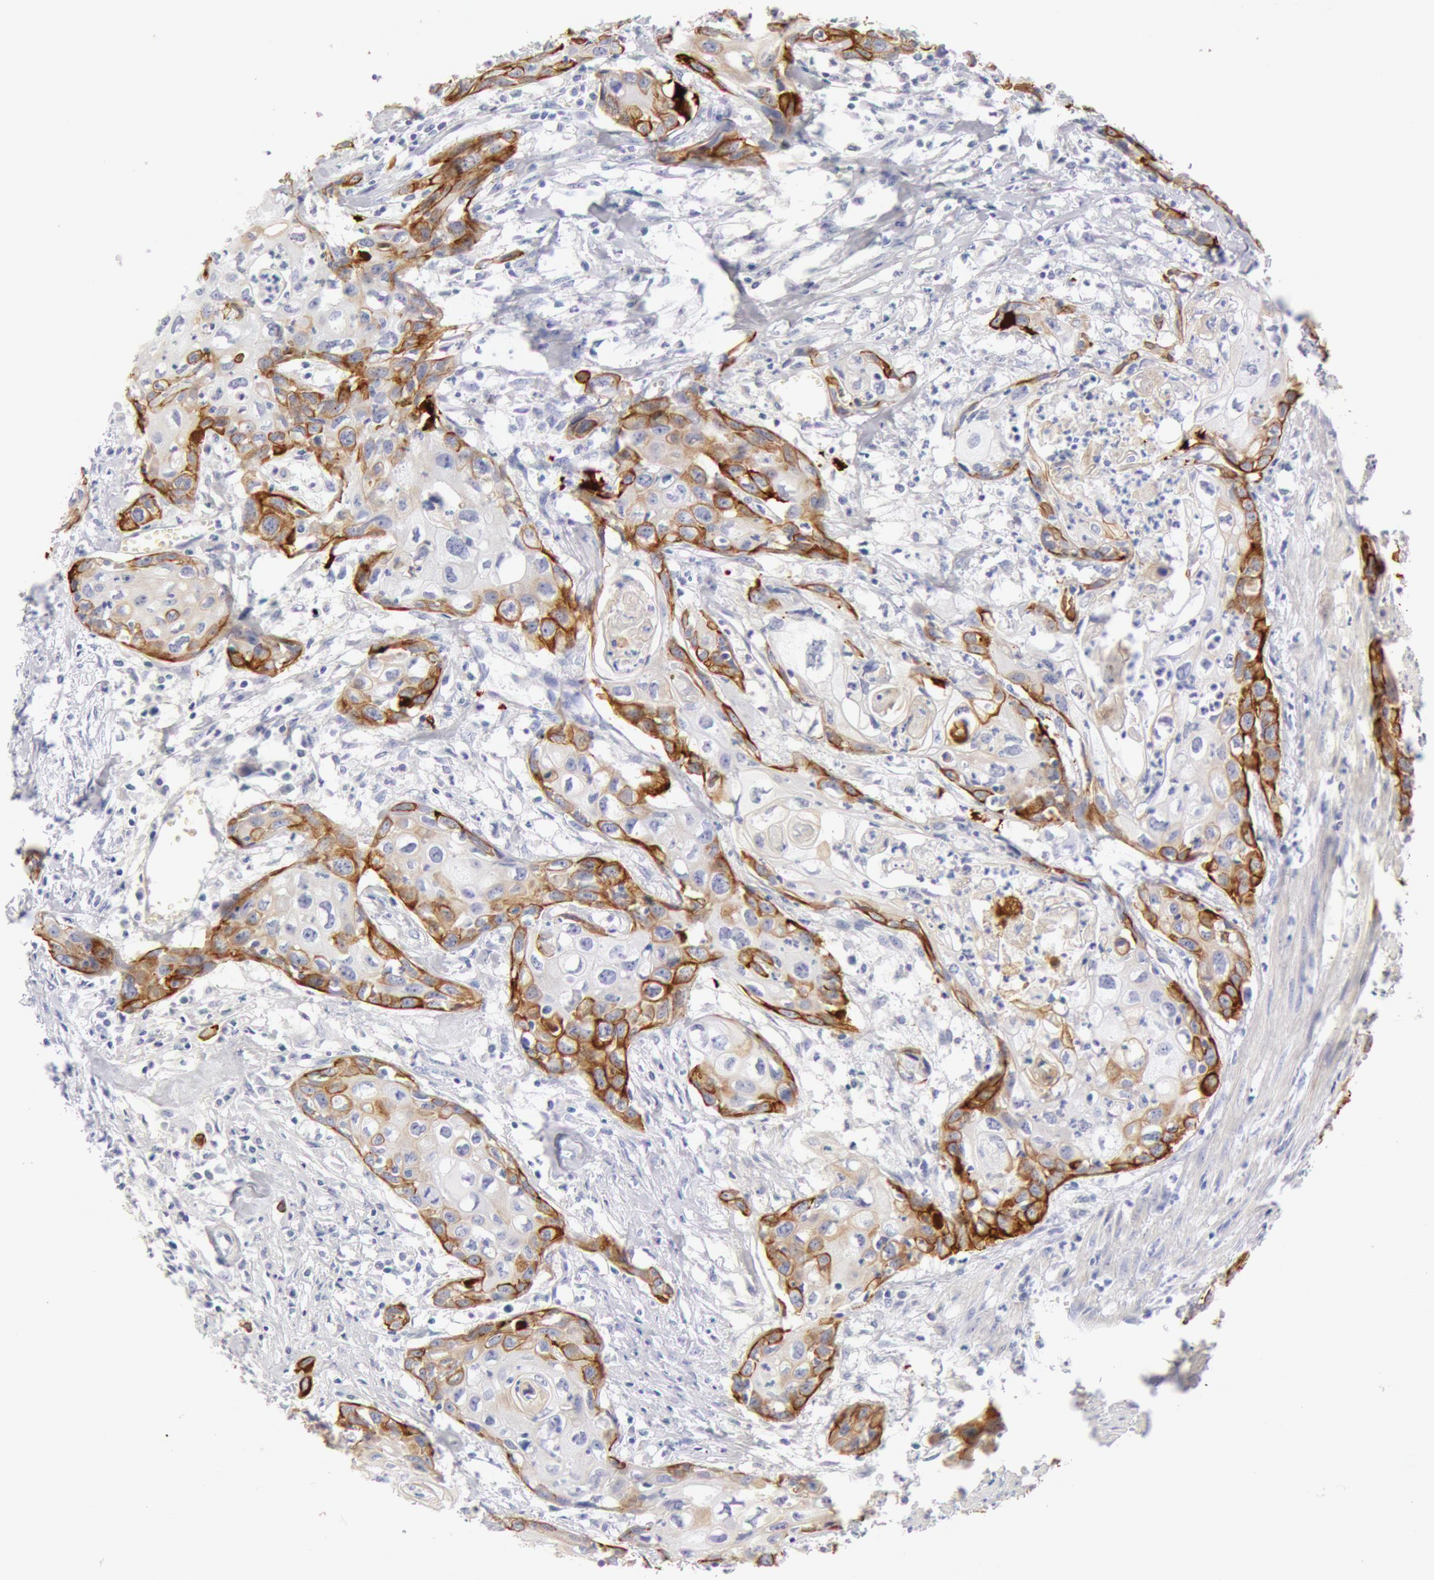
{"staining": {"intensity": "moderate", "quantity": "25%-75%", "location": "cytoplasmic/membranous"}, "tissue": "urothelial cancer", "cell_type": "Tumor cells", "image_type": "cancer", "snomed": [{"axis": "morphology", "description": "Urothelial carcinoma, High grade"}, {"axis": "topography", "description": "Urinary bladder"}], "caption": "A brown stain shows moderate cytoplasmic/membranous positivity of a protein in urothelial carcinoma (high-grade) tumor cells.", "gene": "KRT8", "patient": {"sex": "male", "age": 54}}